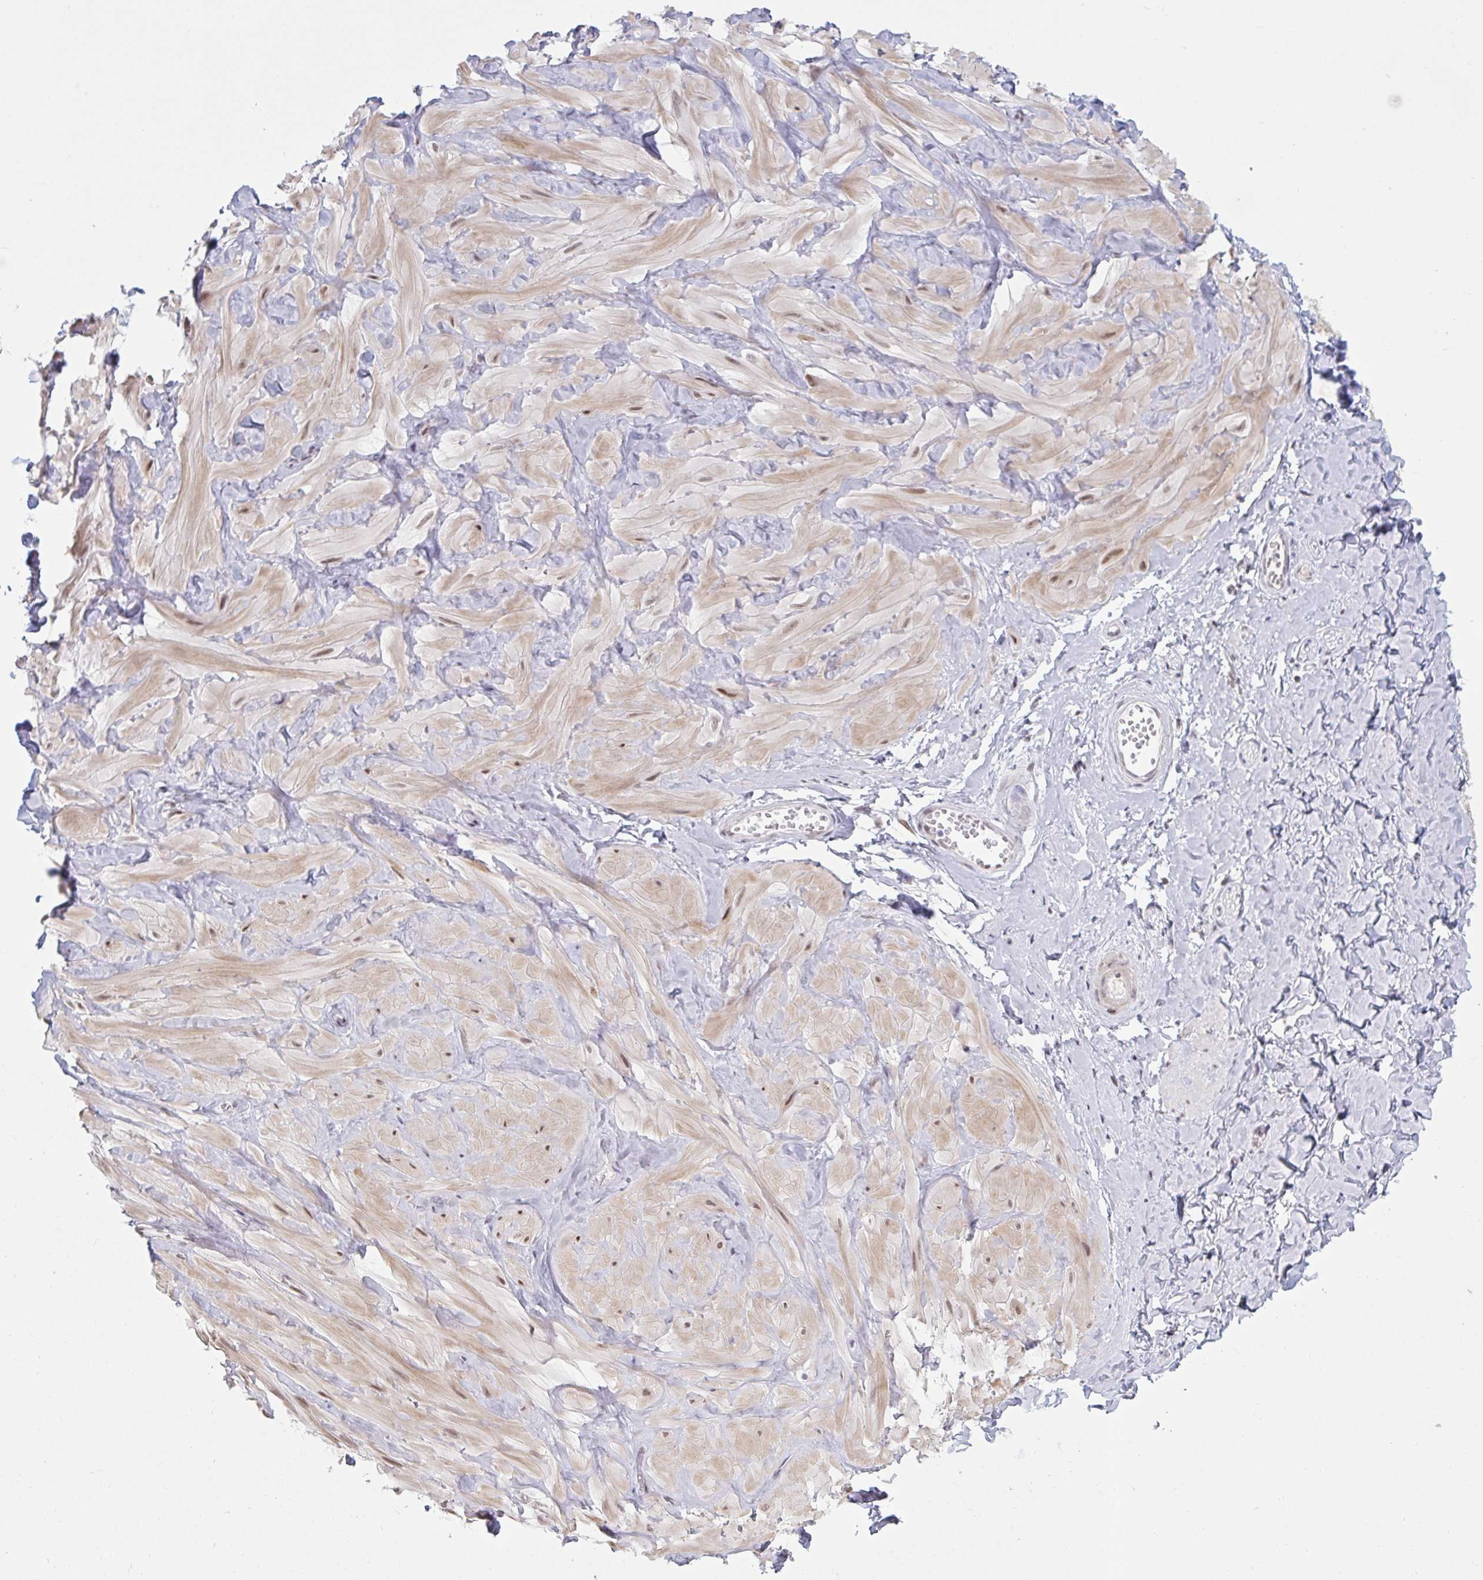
{"staining": {"intensity": "negative", "quantity": "none", "location": "none"}, "tissue": "adipose tissue", "cell_type": "Adipocytes", "image_type": "normal", "snomed": [{"axis": "morphology", "description": "Normal tissue, NOS"}, {"axis": "topography", "description": "Soft tissue"}, {"axis": "topography", "description": "Adipose tissue"}, {"axis": "topography", "description": "Vascular tissue"}, {"axis": "topography", "description": "Peripheral nerve tissue"}], "caption": "Adipocytes show no significant staining in unremarkable adipose tissue. (Brightfield microscopy of DAB (3,3'-diaminobenzidine) IHC at high magnification).", "gene": "HSD17B6", "patient": {"sex": "male", "age": 29}}